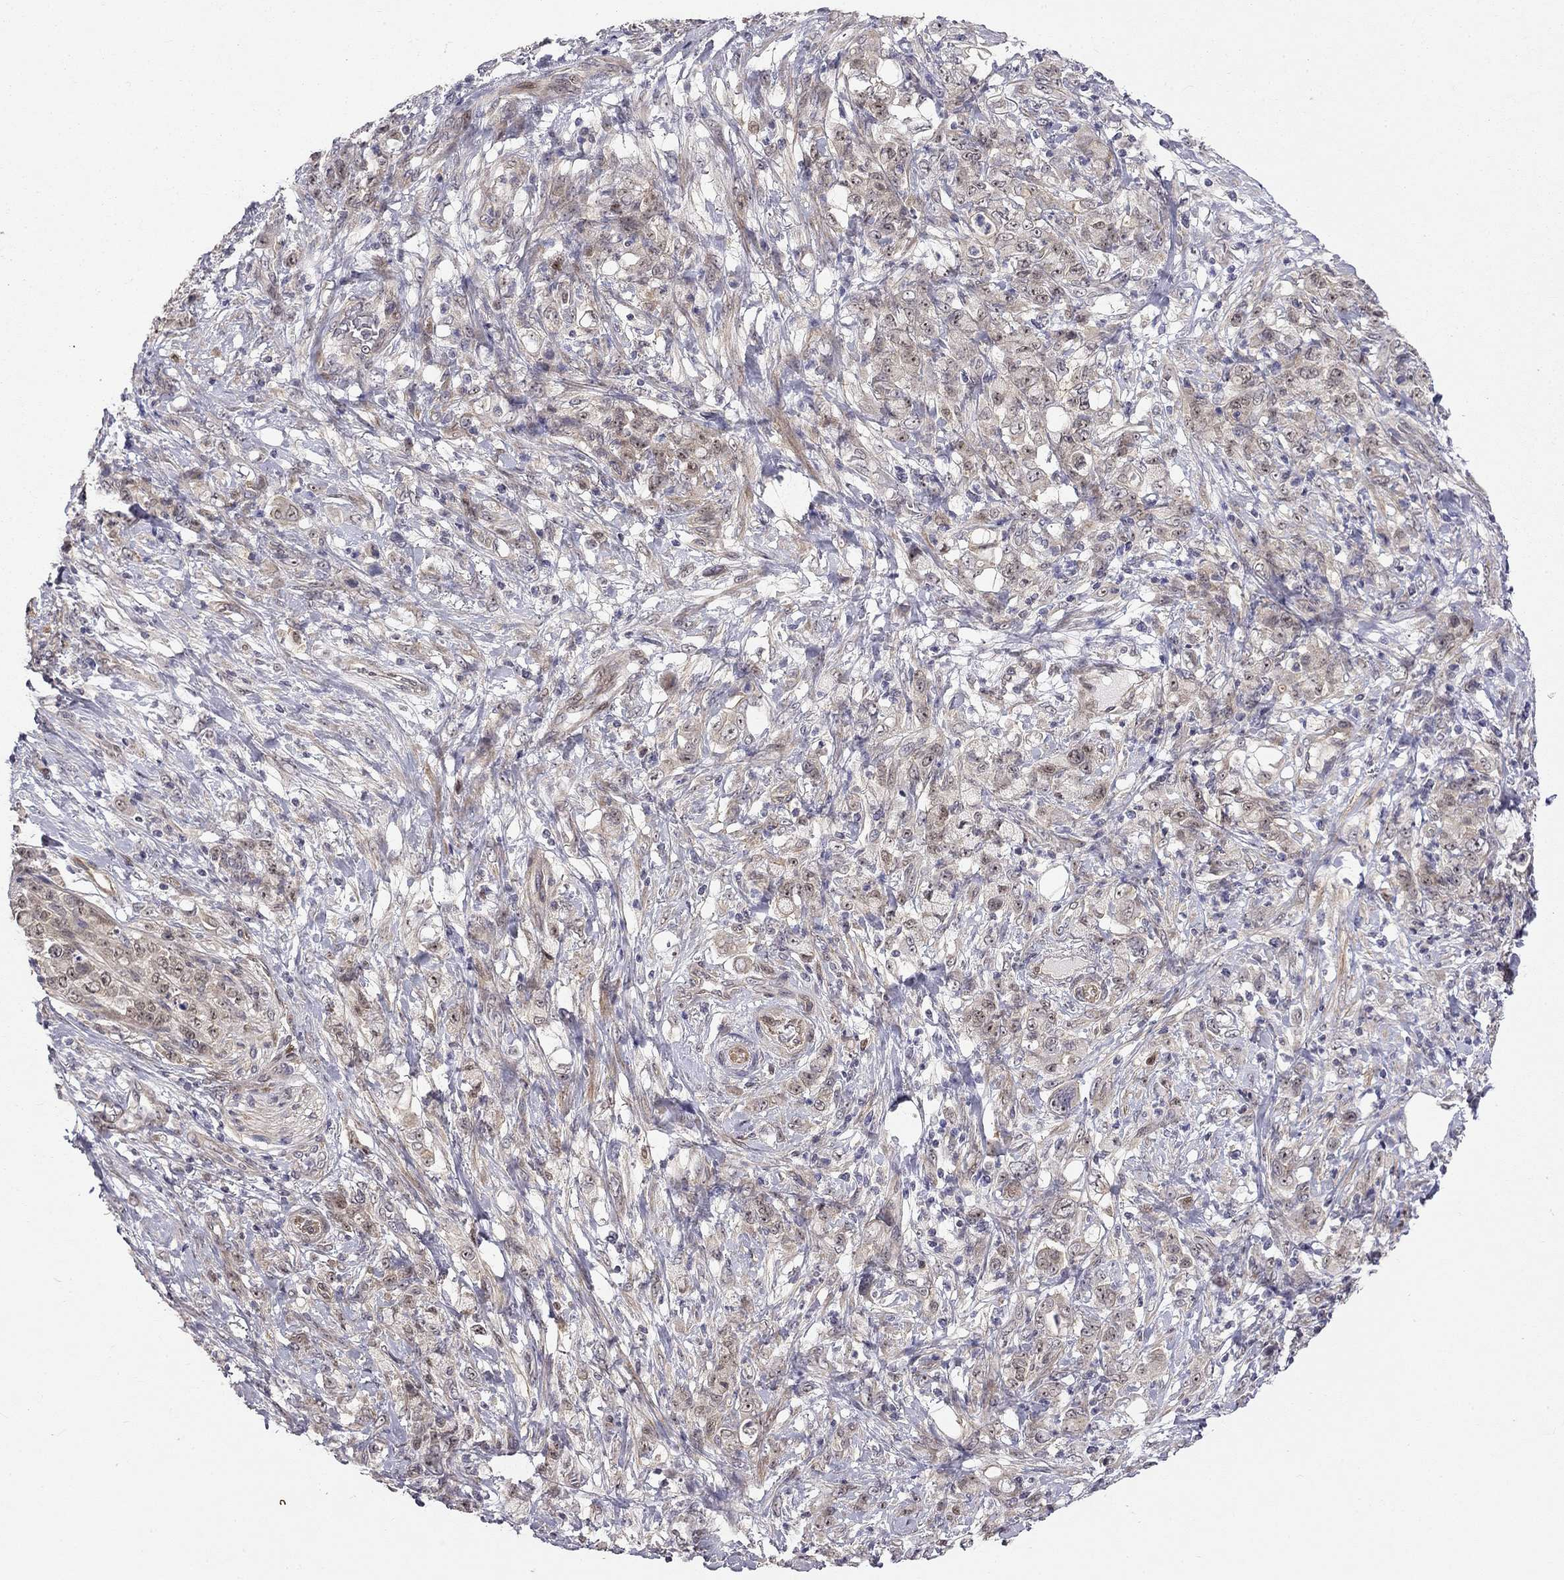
{"staining": {"intensity": "weak", "quantity": "<25%", "location": "cytoplasmic/membranous"}, "tissue": "stomach cancer", "cell_type": "Tumor cells", "image_type": "cancer", "snomed": [{"axis": "morphology", "description": "Adenocarcinoma, NOS"}, {"axis": "topography", "description": "Stomach"}], "caption": "Immunohistochemical staining of human stomach cancer (adenocarcinoma) displays no significant staining in tumor cells. (IHC, brightfield microscopy, high magnification).", "gene": "STXBP6", "patient": {"sex": "female", "age": 79}}